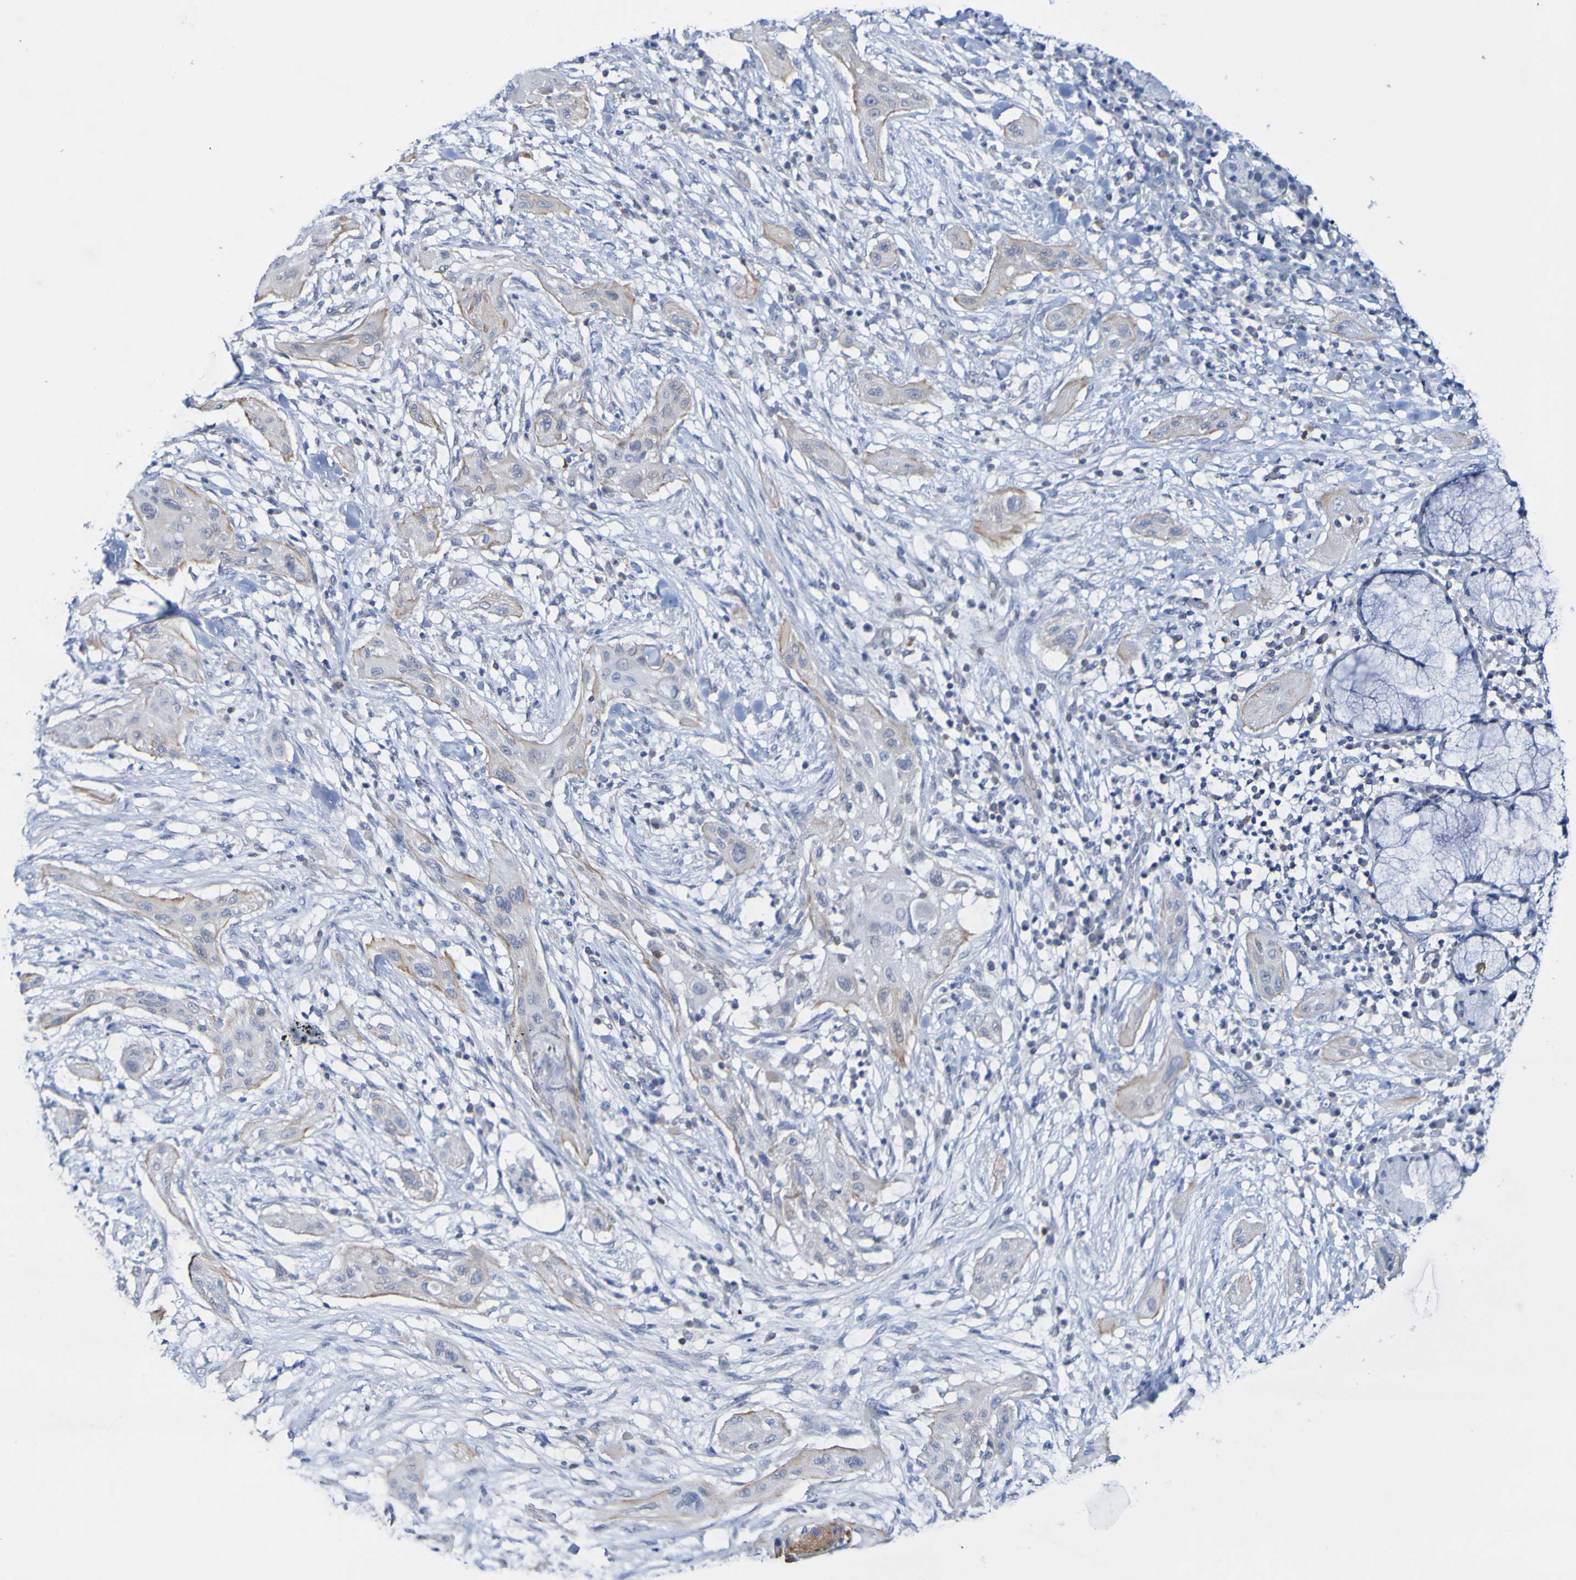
{"staining": {"intensity": "weak", "quantity": "25%-75%", "location": "cytoplasmic/membranous"}, "tissue": "lung cancer", "cell_type": "Tumor cells", "image_type": "cancer", "snomed": [{"axis": "morphology", "description": "Squamous cell carcinoma, NOS"}, {"axis": "topography", "description": "Lung"}], "caption": "A brown stain highlights weak cytoplasmic/membranous positivity of a protein in human lung cancer tumor cells.", "gene": "ACMSD", "patient": {"sex": "female", "age": 47}}